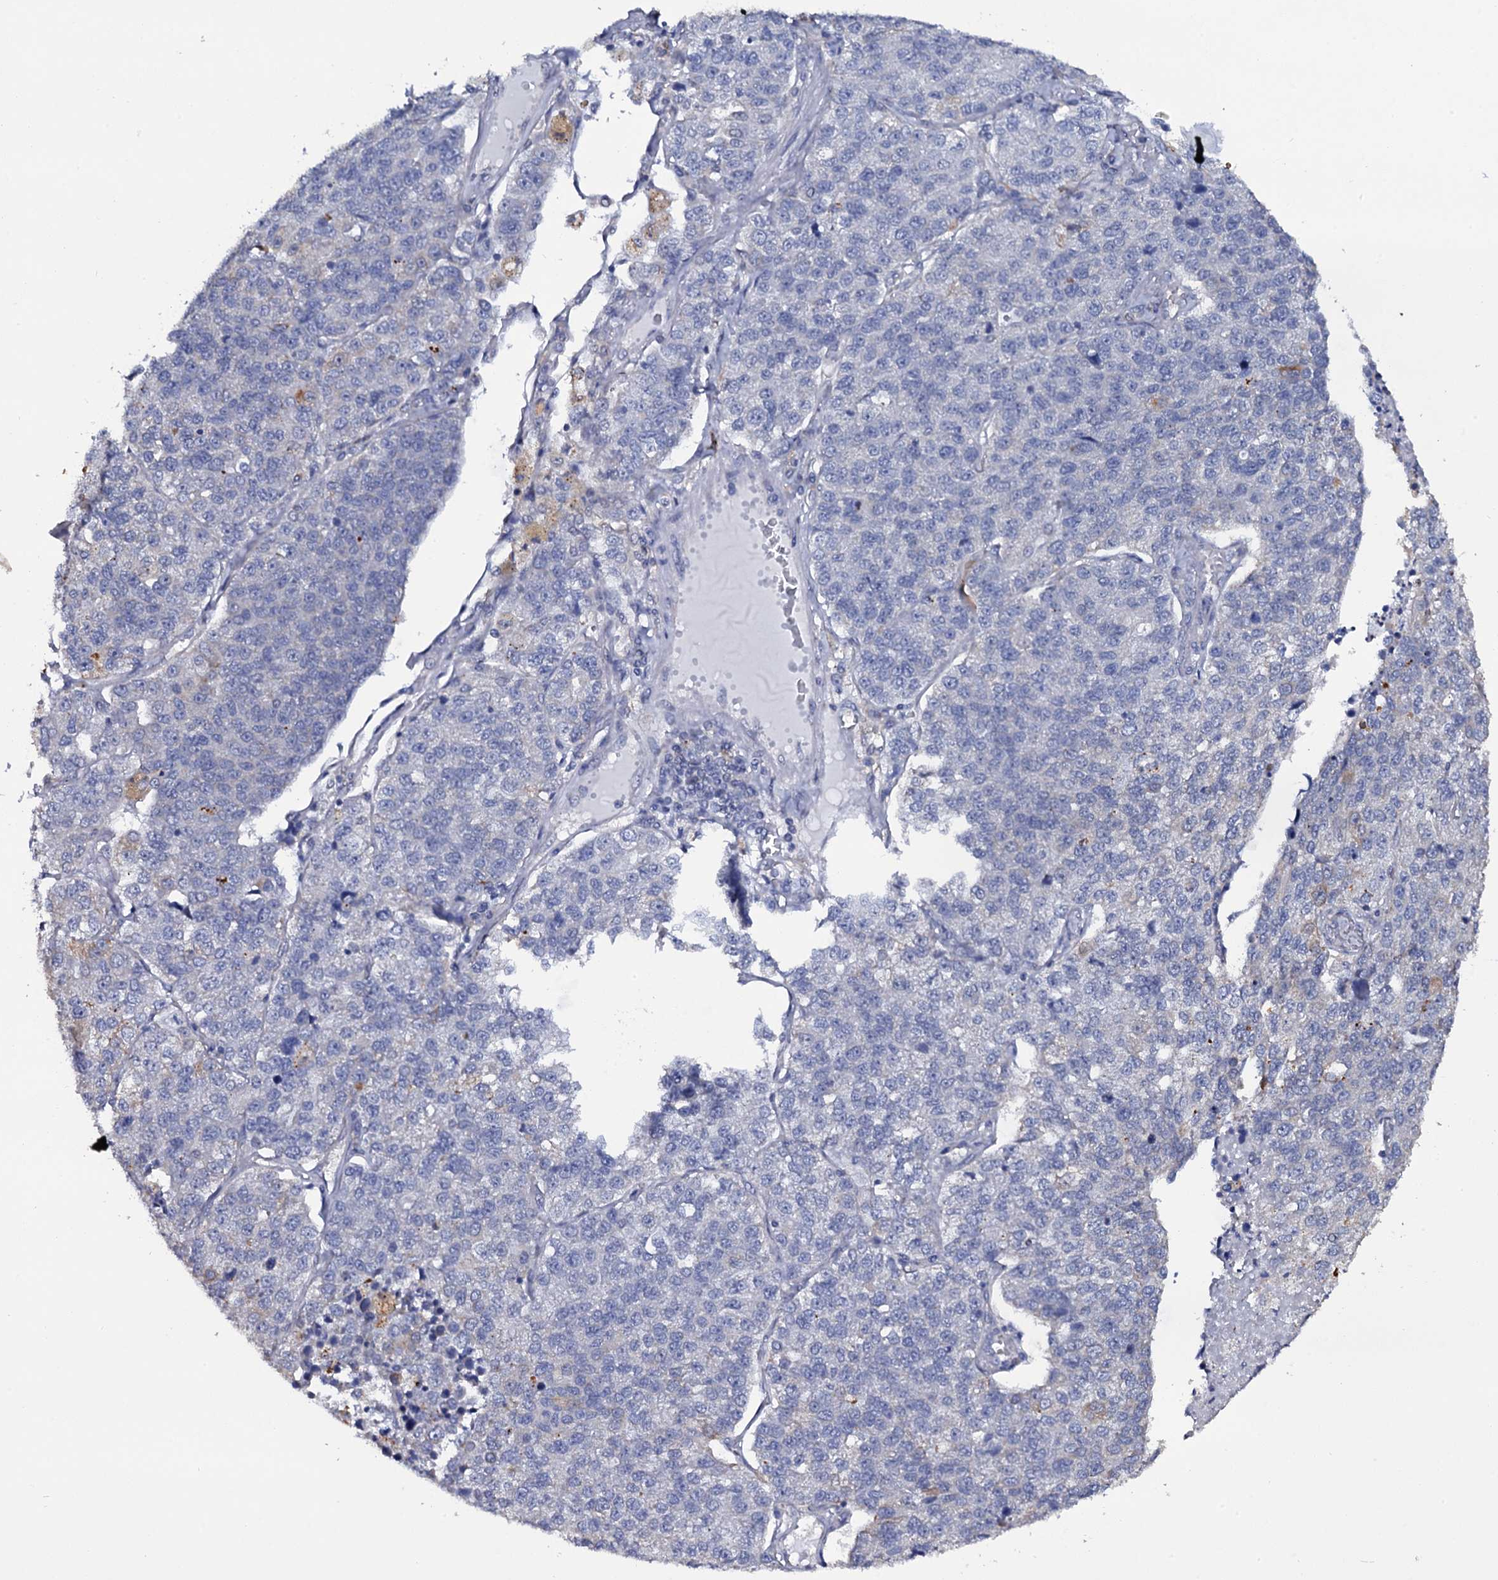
{"staining": {"intensity": "negative", "quantity": "none", "location": "none"}, "tissue": "lung cancer", "cell_type": "Tumor cells", "image_type": "cancer", "snomed": [{"axis": "morphology", "description": "Adenocarcinoma, NOS"}, {"axis": "topography", "description": "Lung"}], "caption": "A high-resolution image shows immunohistochemistry staining of lung adenocarcinoma, which demonstrates no significant expression in tumor cells.", "gene": "CRYL1", "patient": {"sex": "male", "age": 49}}